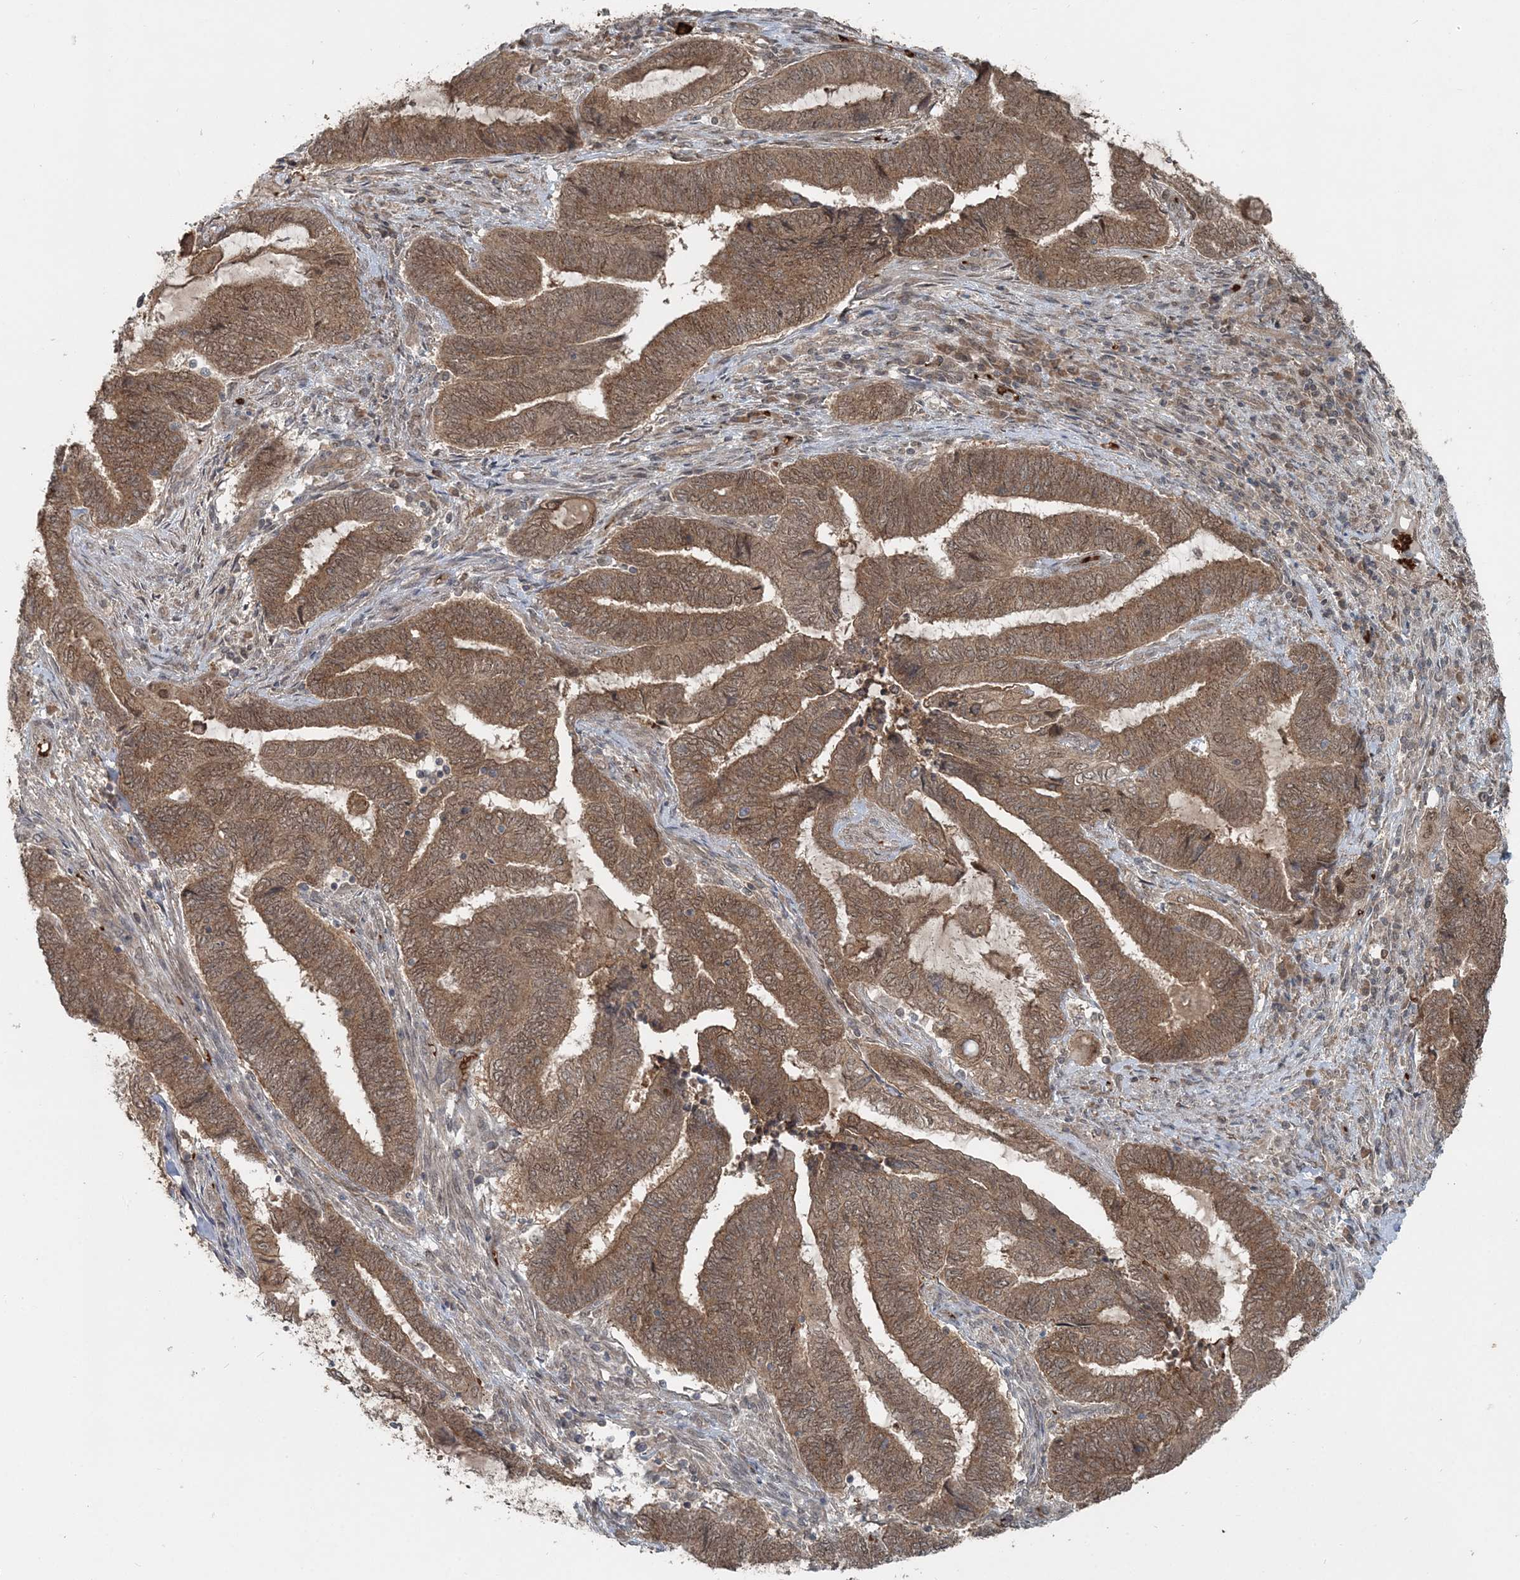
{"staining": {"intensity": "moderate", "quantity": ">75%", "location": "cytoplasmic/membranous,nuclear"}, "tissue": "endometrial cancer", "cell_type": "Tumor cells", "image_type": "cancer", "snomed": [{"axis": "morphology", "description": "Adenocarcinoma, NOS"}, {"axis": "topography", "description": "Uterus"}, {"axis": "topography", "description": "Endometrium"}], "caption": "DAB (3,3'-diaminobenzidine) immunohistochemical staining of human endometrial adenocarcinoma shows moderate cytoplasmic/membranous and nuclear protein staining in about >75% of tumor cells.", "gene": "FBXL17", "patient": {"sex": "female", "age": 70}}